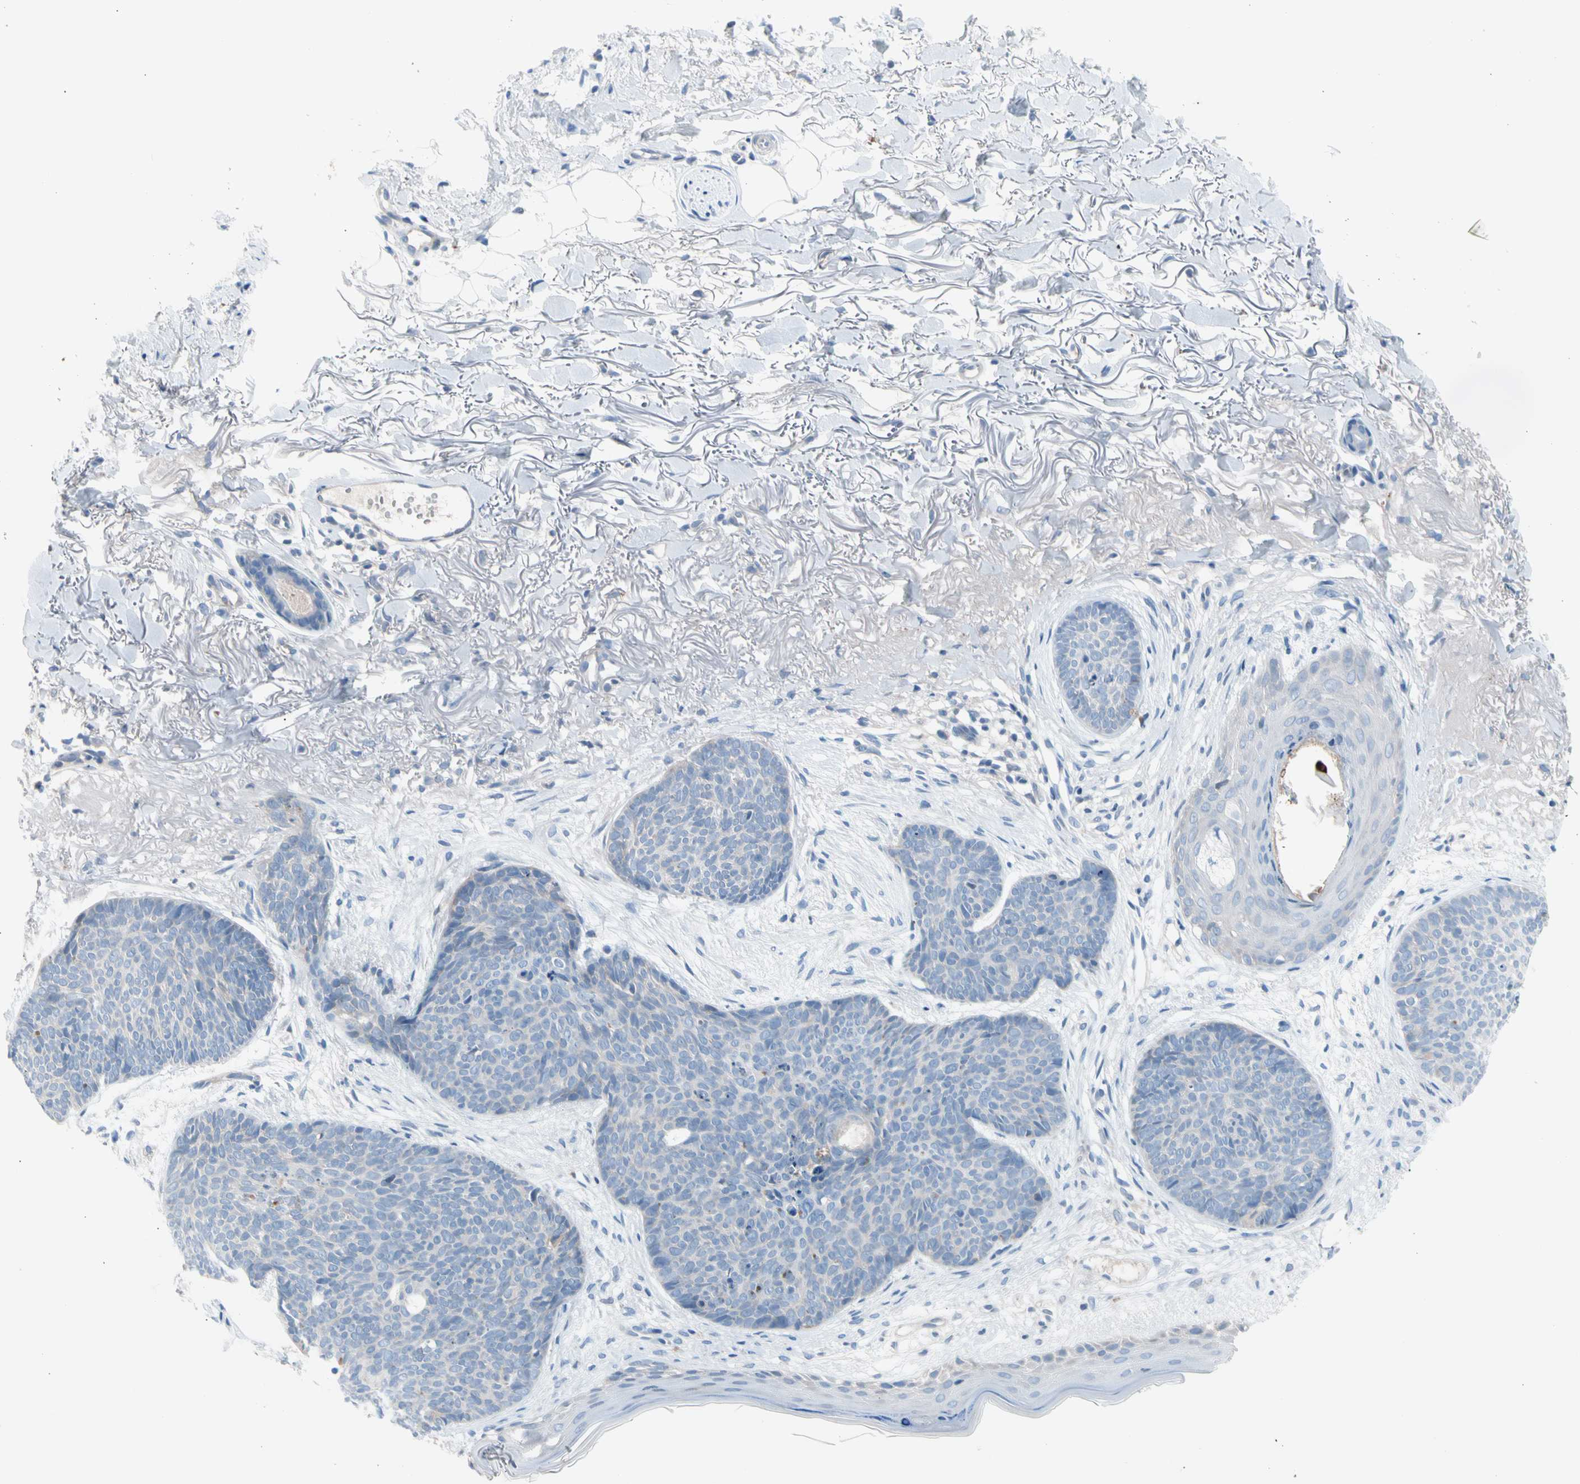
{"staining": {"intensity": "negative", "quantity": "none", "location": "none"}, "tissue": "skin cancer", "cell_type": "Tumor cells", "image_type": "cancer", "snomed": [{"axis": "morphology", "description": "Normal tissue, NOS"}, {"axis": "morphology", "description": "Basal cell carcinoma"}, {"axis": "topography", "description": "Skin"}], "caption": "Photomicrograph shows no significant protein positivity in tumor cells of skin basal cell carcinoma. (Stains: DAB (3,3'-diaminobenzidine) immunohistochemistry with hematoxylin counter stain, Microscopy: brightfield microscopy at high magnification).", "gene": "CASQ1", "patient": {"sex": "female", "age": 70}}